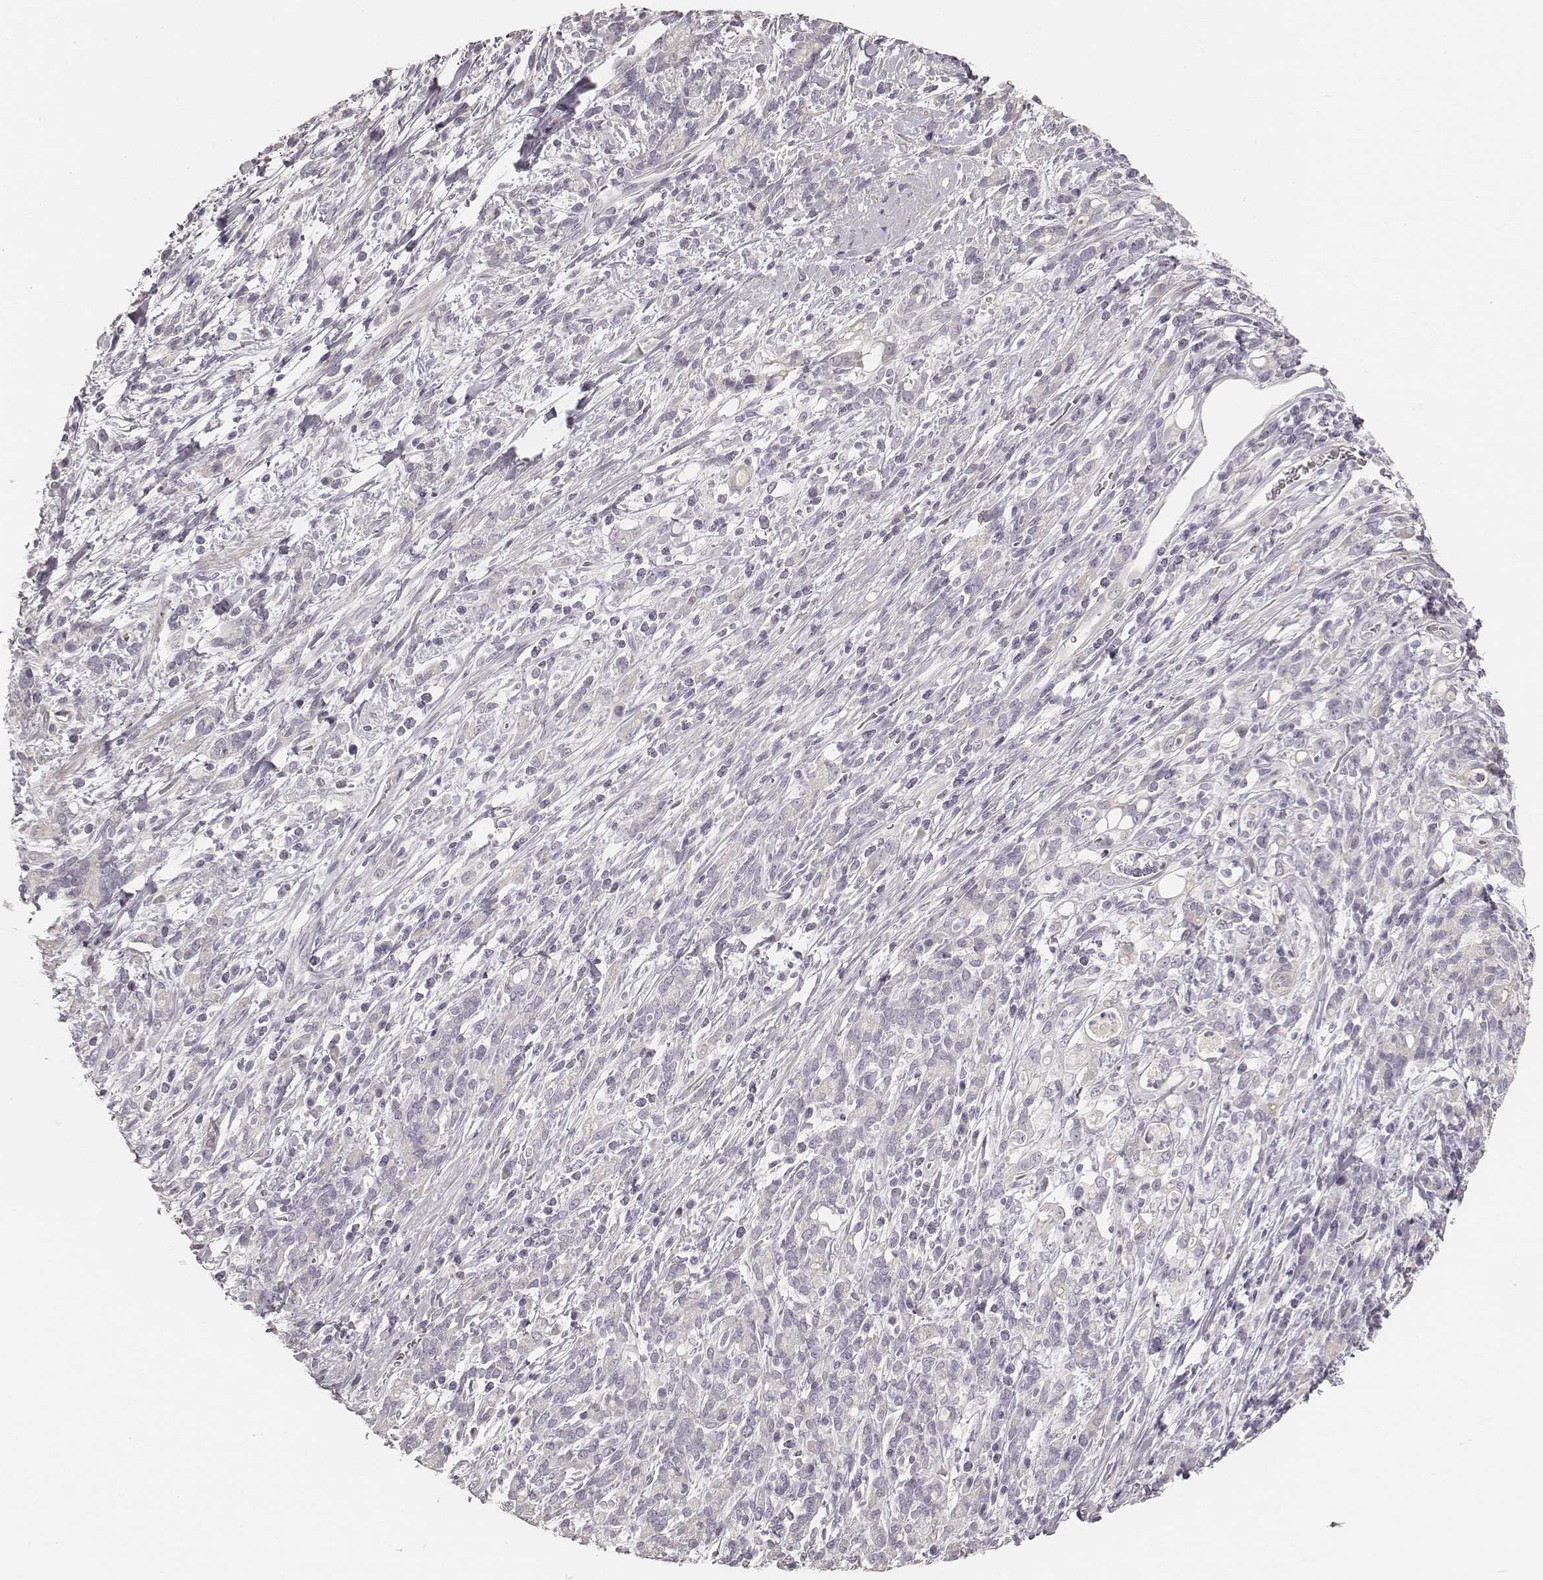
{"staining": {"intensity": "negative", "quantity": "none", "location": "none"}, "tissue": "stomach cancer", "cell_type": "Tumor cells", "image_type": "cancer", "snomed": [{"axis": "morphology", "description": "Adenocarcinoma, NOS"}, {"axis": "topography", "description": "Stomach"}], "caption": "Immunohistochemistry (IHC) photomicrograph of adenocarcinoma (stomach) stained for a protein (brown), which demonstrates no expression in tumor cells.", "gene": "SPATA24", "patient": {"sex": "female", "age": 57}}